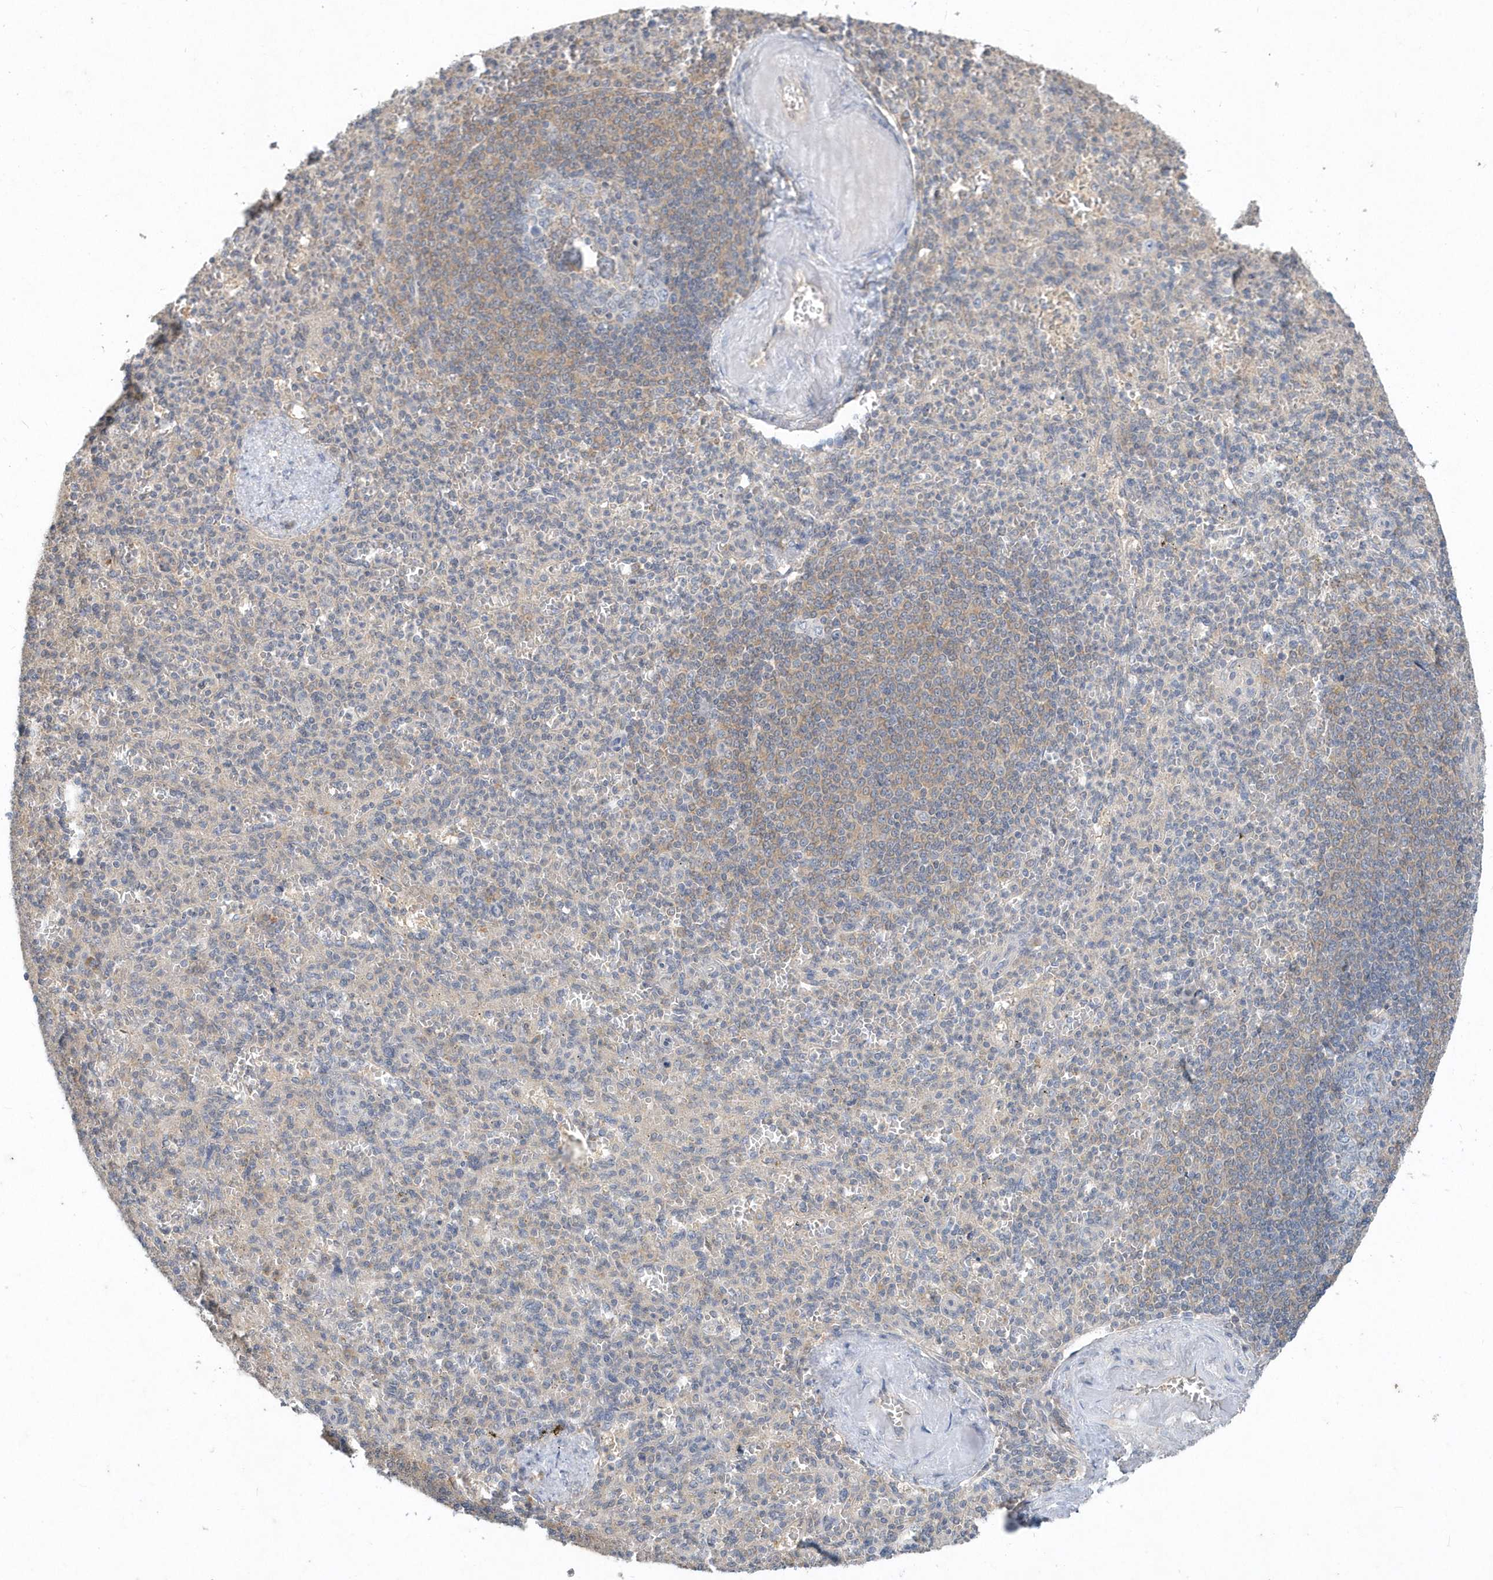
{"staining": {"intensity": "weak", "quantity": "<25%", "location": "cytoplasmic/membranous"}, "tissue": "spleen", "cell_type": "Cells in red pulp", "image_type": "normal", "snomed": [{"axis": "morphology", "description": "Normal tissue, NOS"}, {"axis": "topography", "description": "Spleen"}], "caption": "Cells in red pulp show no significant staining in normal spleen.", "gene": "AKR7A2", "patient": {"sex": "female", "age": 74}}